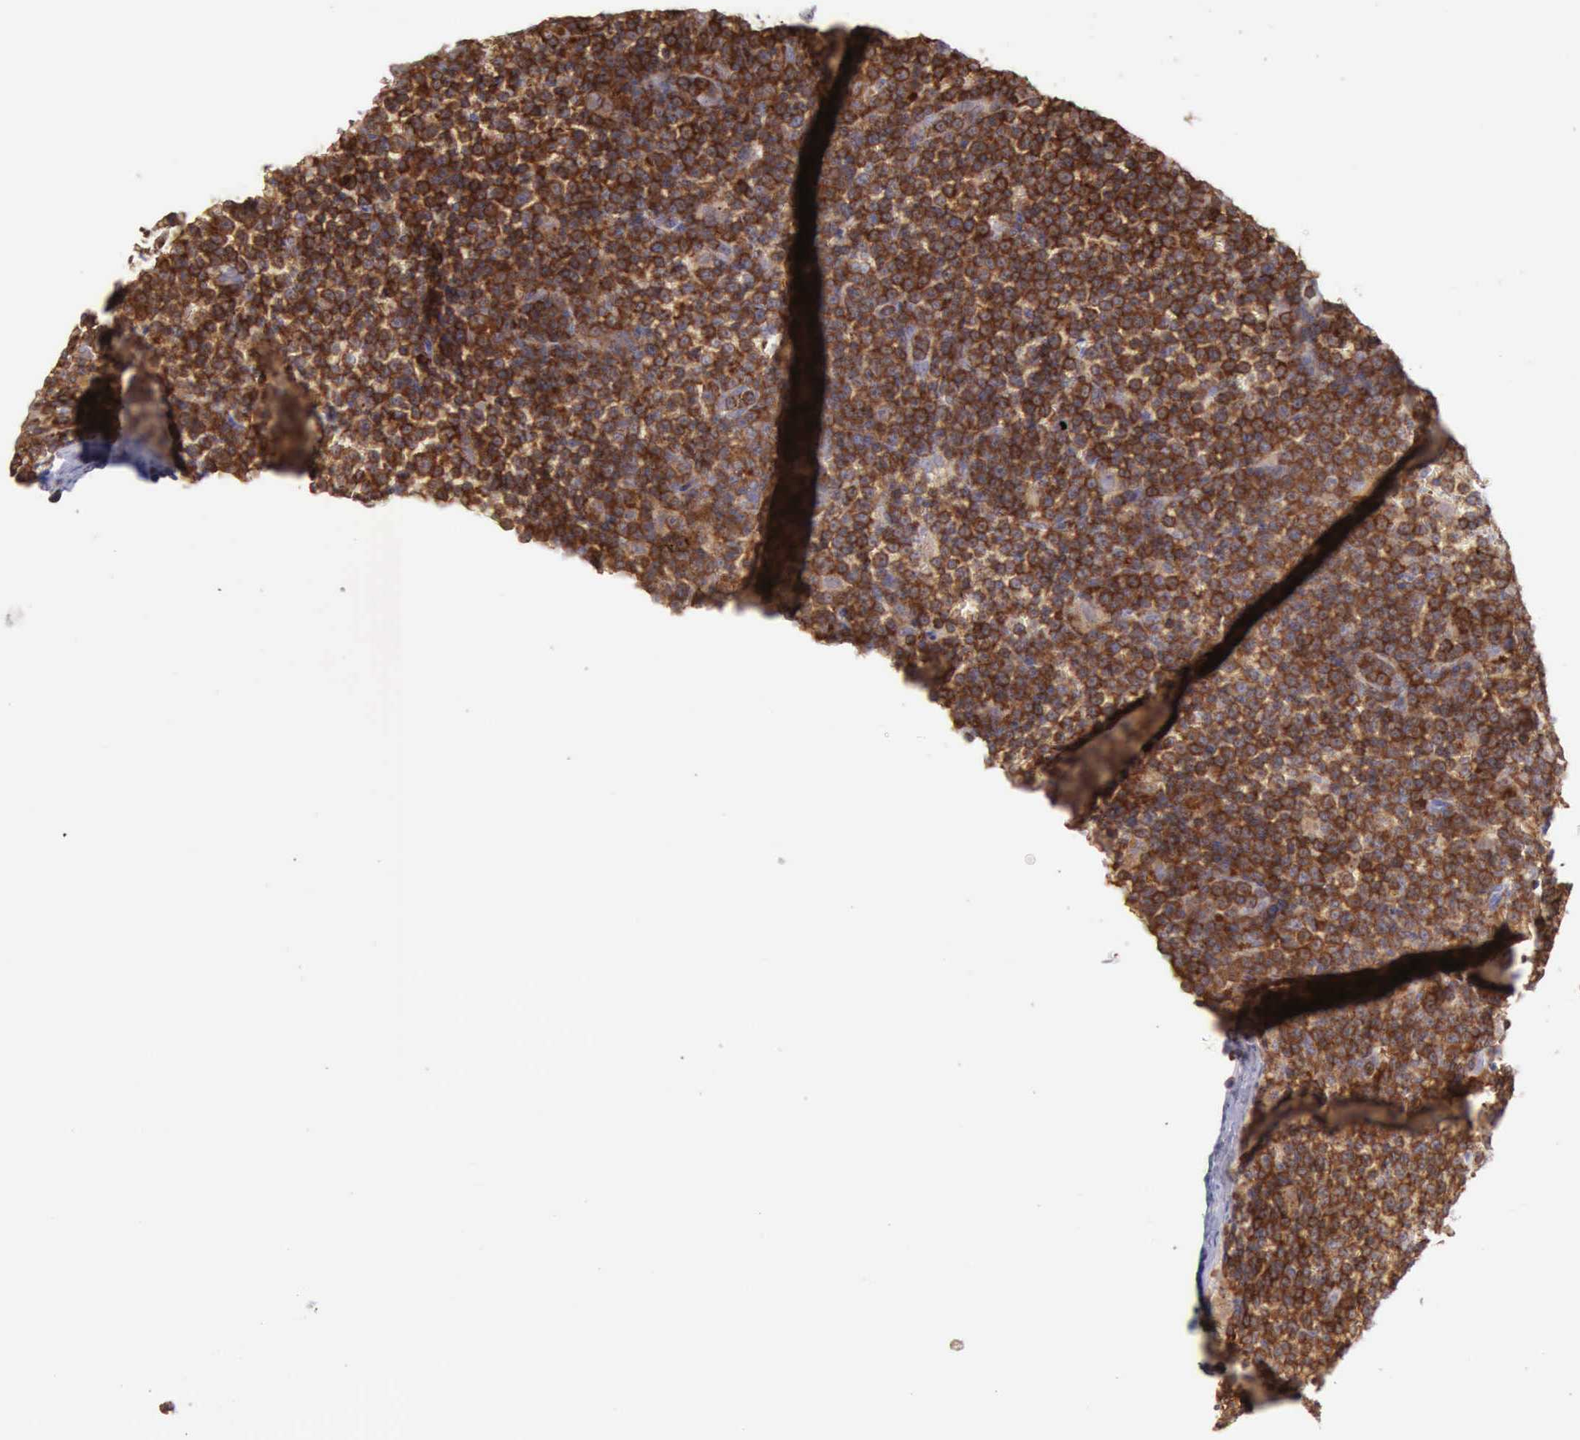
{"staining": {"intensity": "moderate", "quantity": "25%-75%", "location": "cytoplasmic/membranous"}, "tissue": "lymphoma", "cell_type": "Tumor cells", "image_type": "cancer", "snomed": [{"axis": "morphology", "description": "Malignant lymphoma, non-Hodgkin's type, Low grade"}, {"axis": "topography", "description": "Lymph node"}], "caption": "Approximately 25%-75% of tumor cells in human low-grade malignant lymphoma, non-Hodgkin's type reveal moderate cytoplasmic/membranous protein expression as visualized by brown immunohistochemical staining.", "gene": "SASH3", "patient": {"sex": "male", "age": 50}}